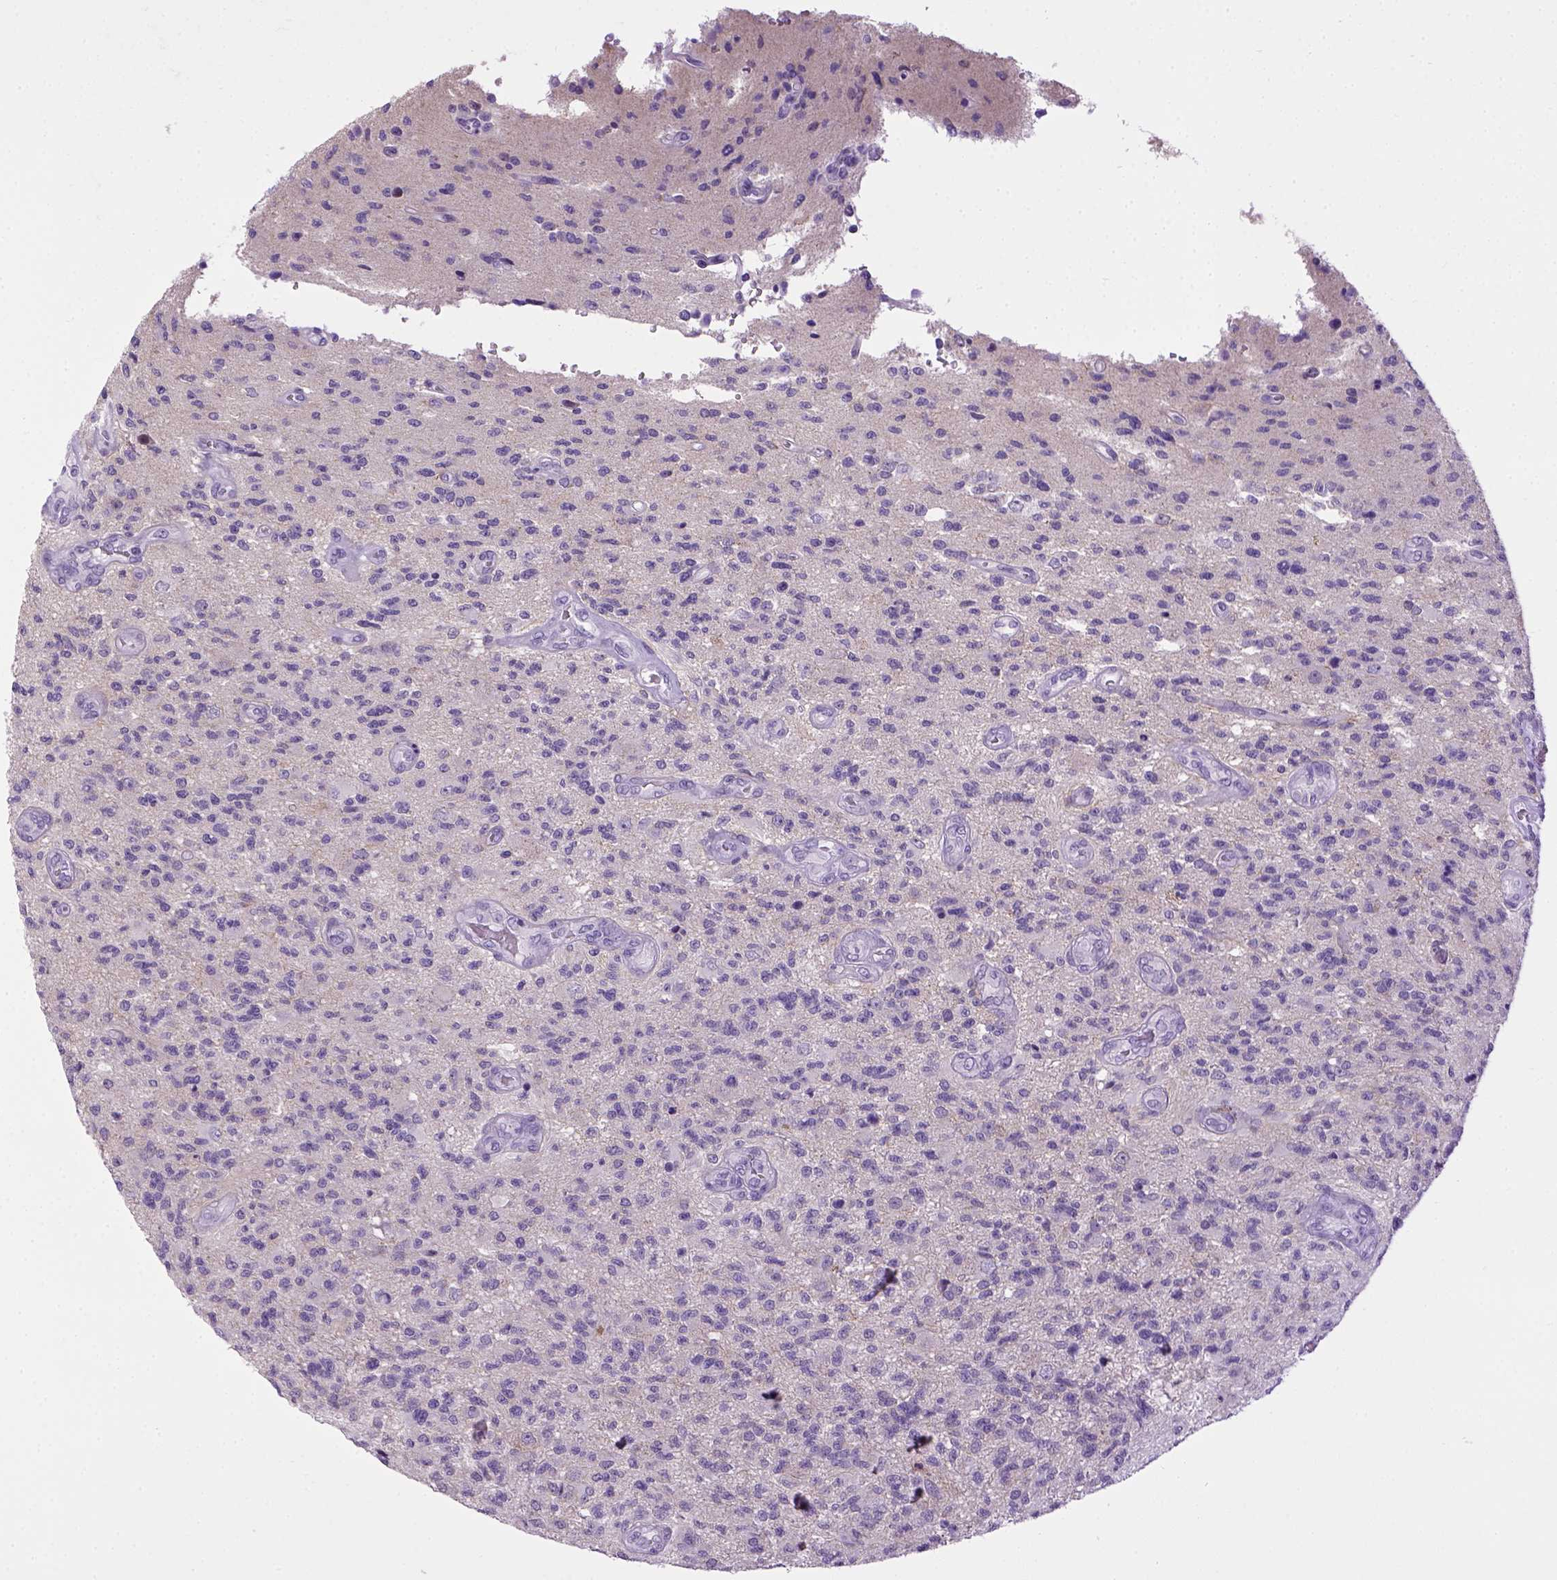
{"staining": {"intensity": "negative", "quantity": "none", "location": "none"}, "tissue": "glioma", "cell_type": "Tumor cells", "image_type": "cancer", "snomed": [{"axis": "morphology", "description": "Glioma, malignant, High grade"}, {"axis": "topography", "description": "Brain"}], "caption": "This is an IHC image of human glioma. There is no staining in tumor cells.", "gene": "CDH1", "patient": {"sex": "male", "age": 56}}